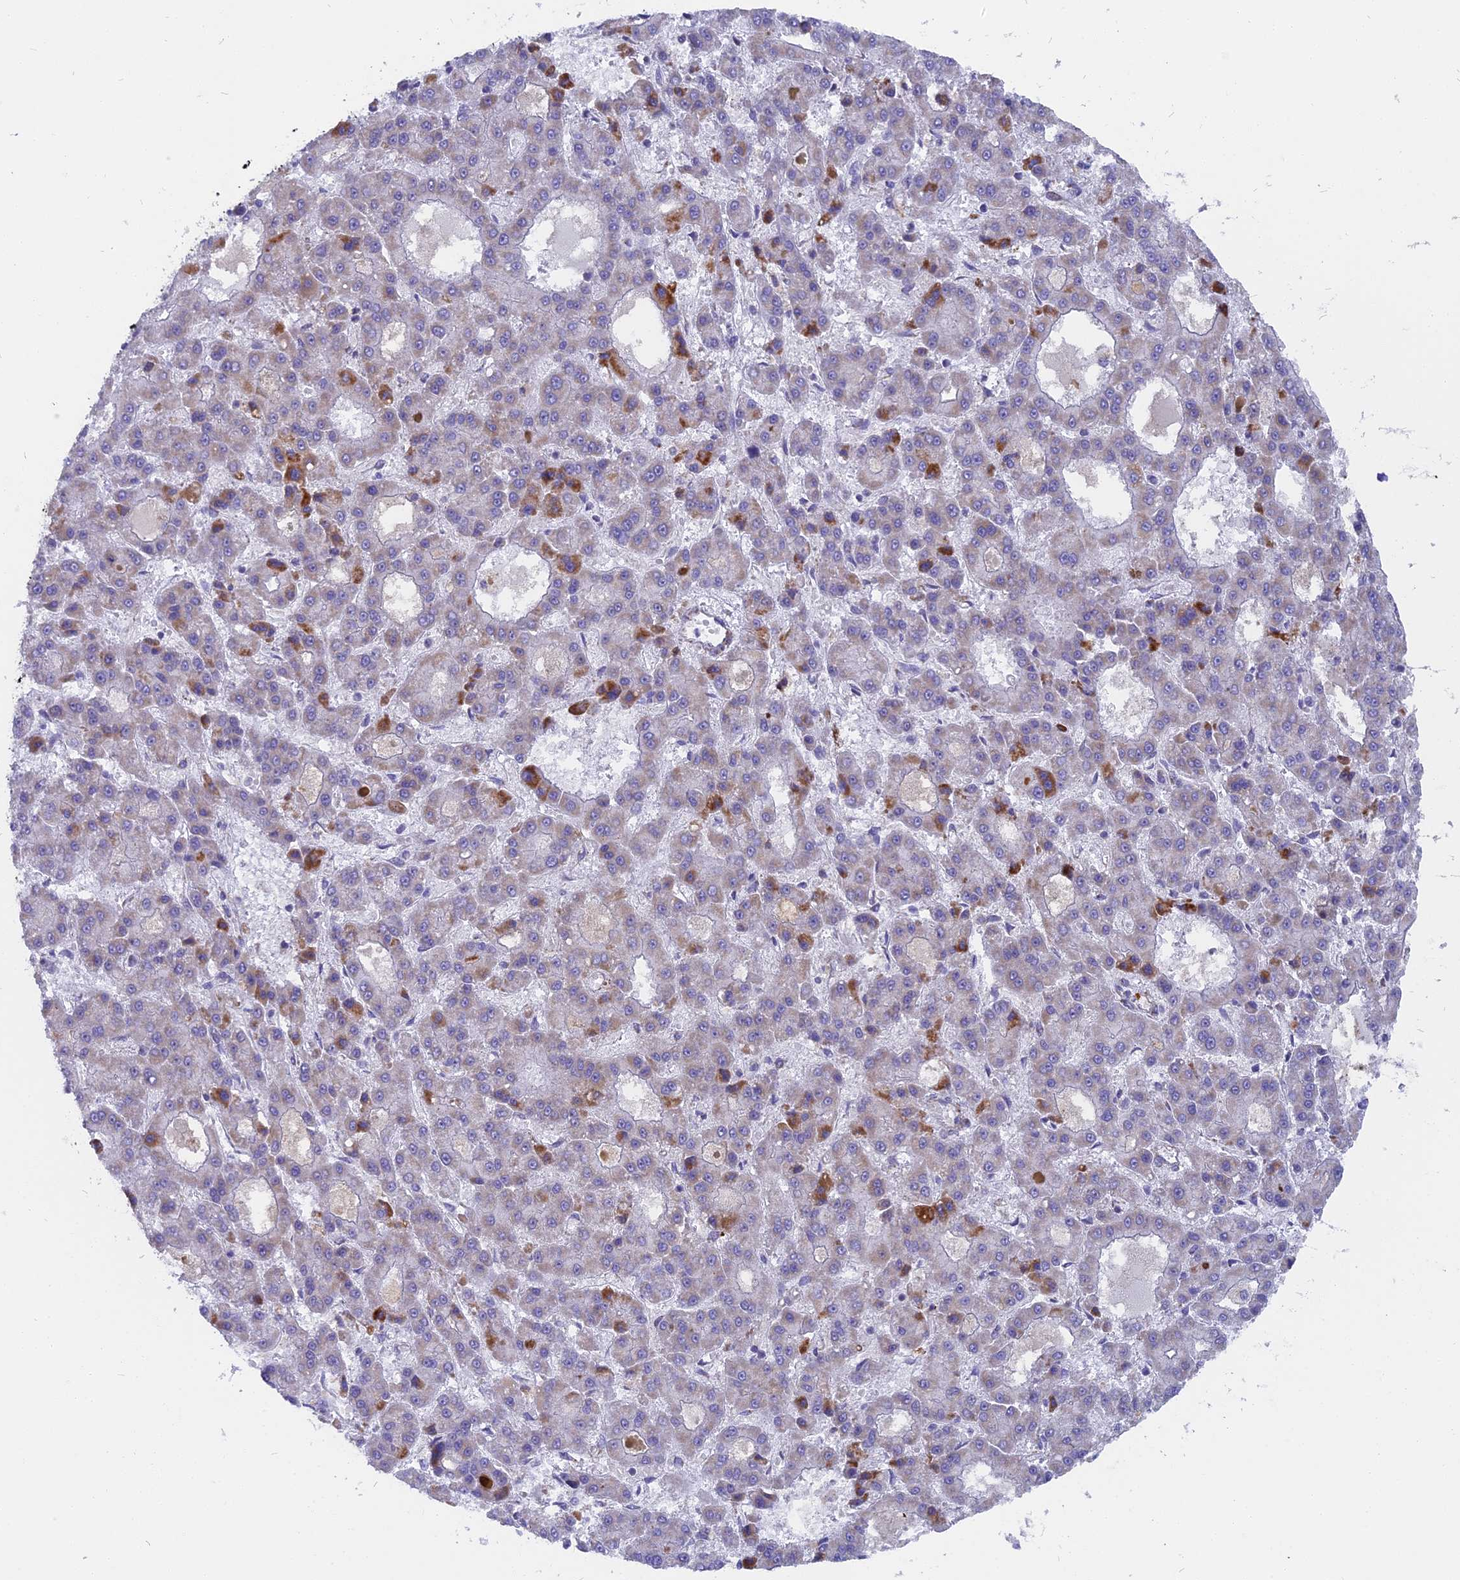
{"staining": {"intensity": "moderate", "quantity": "<25%", "location": "cytoplasmic/membranous"}, "tissue": "liver cancer", "cell_type": "Tumor cells", "image_type": "cancer", "snomed": [{"axis": "morphology", "description": "Carcinoma, Hepatocellular, NOS"}, {"axis": "topography", "description": "Liver"}], "caption": "Liver hepatocellular carcinoma stained for a protein displays moderate cytoplasmic/membranous positivity in tumor cells.", "gene": "DTWD1", "patient": {"sex": "male", "age": 70}}